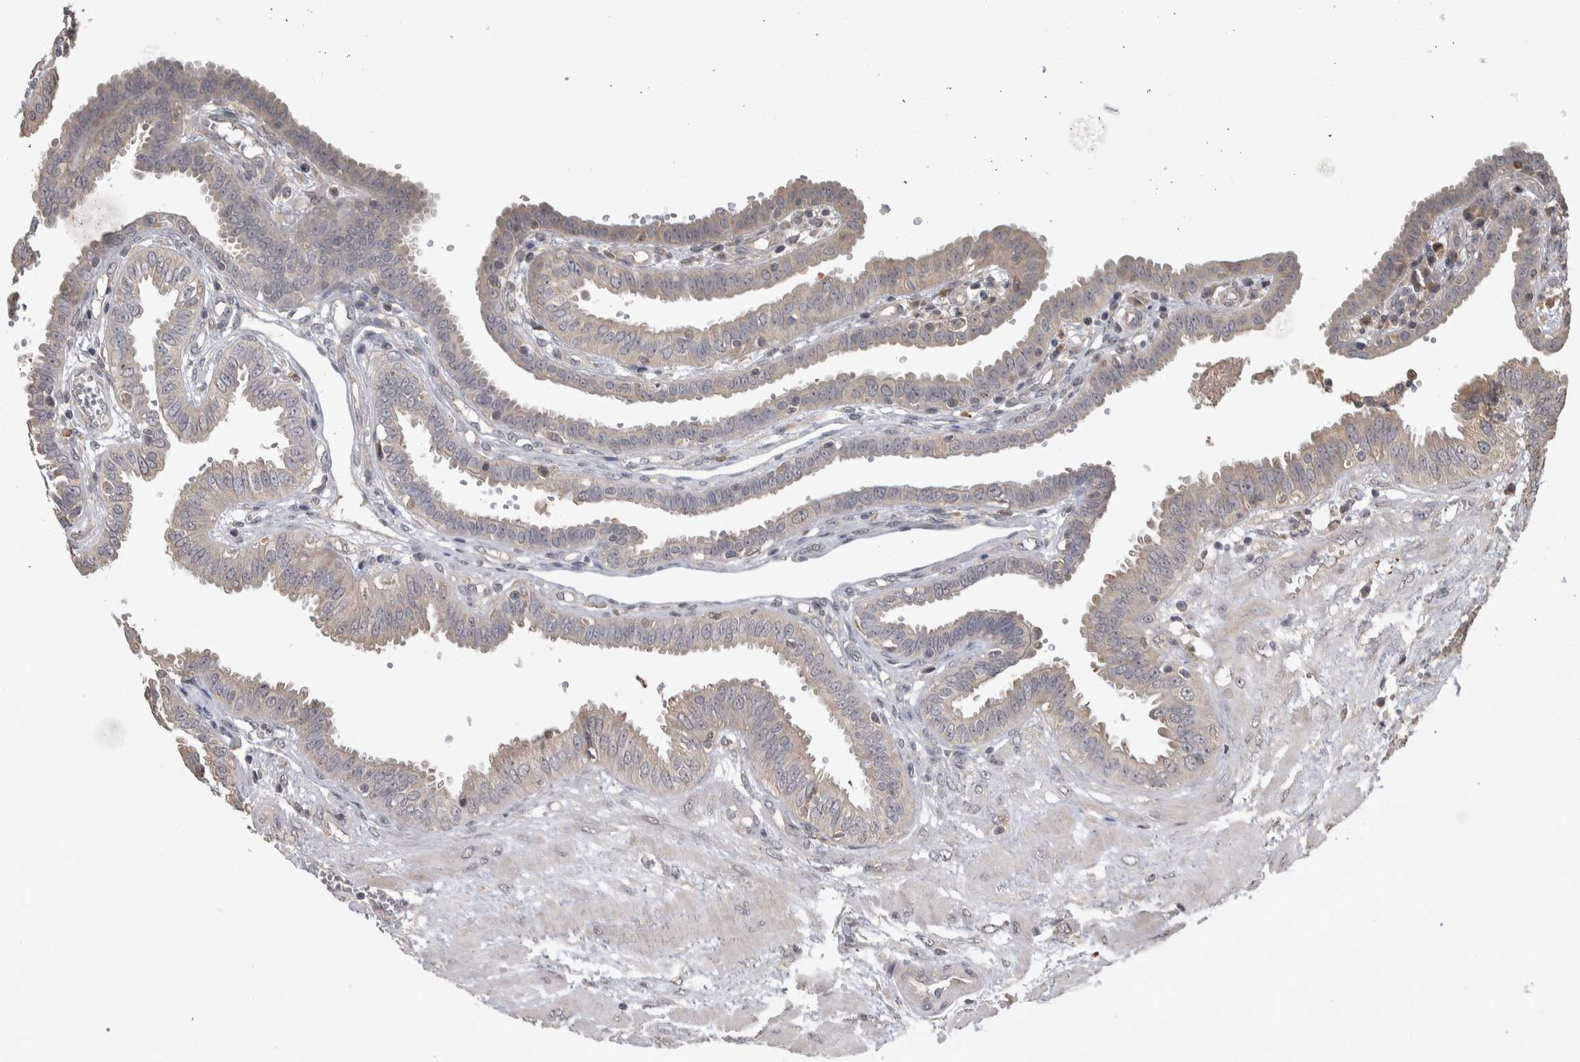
{"staining": {"intensity": "negative", "quantity": "none", "location": "none"}, "tissue": "fallopian tube", "cell_type": "Glandular cells", "image_type": "normal", "snomed": [{"axis": "morphology", "description": "Normal tissue, NOS"}, {"axis": "topography", "description": "Fallopian tube"}, {"axis": "topography", "description": "Placenta"}], "caption": "The immunohistochemistry (IHC) histopathology image has no significant staining in glandular cells of fallopian tube. Nuclei are stained in blue.", "gene": "EIF3H", "patient": {"sex": "female", "age": 32}}